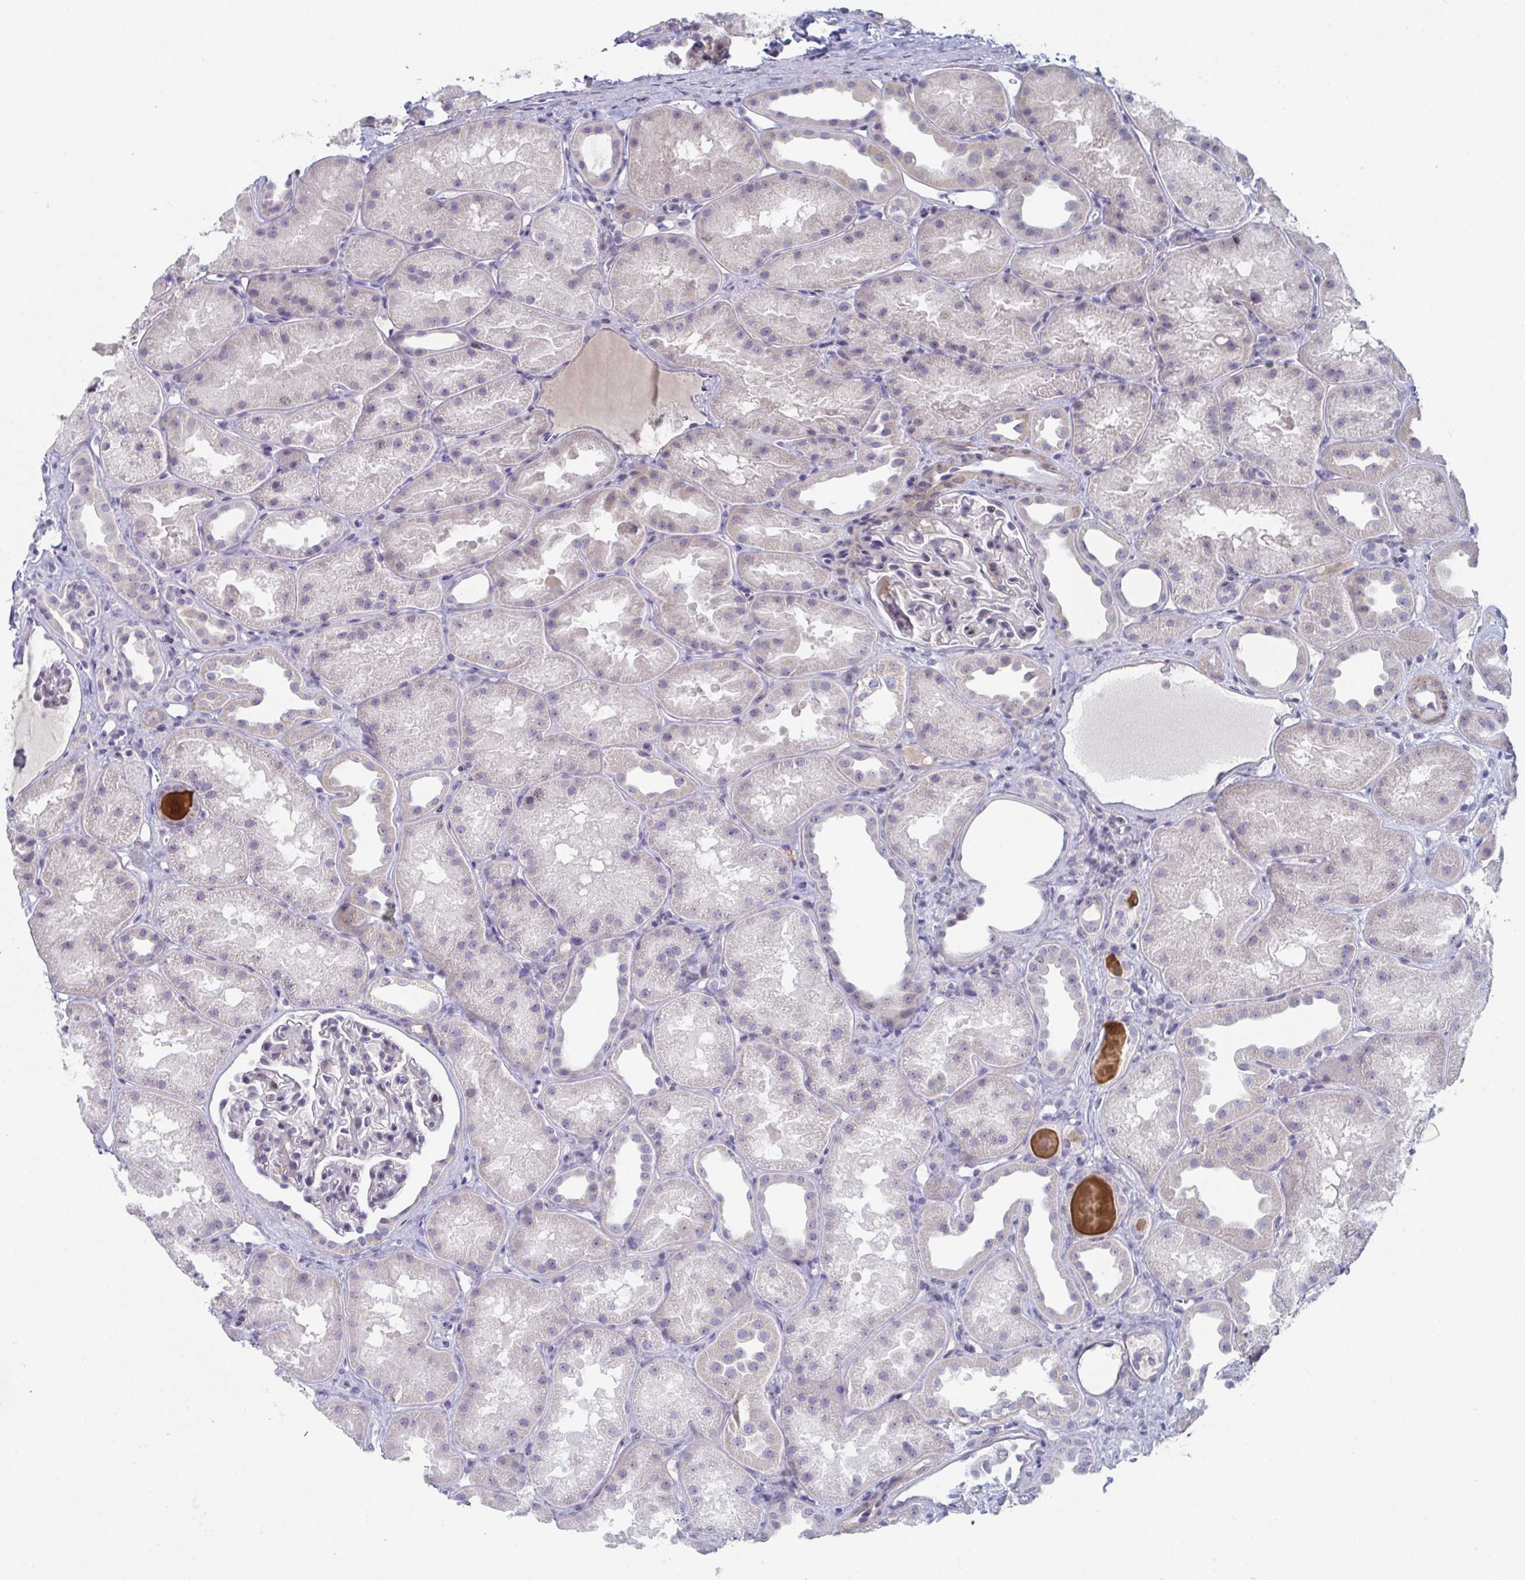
{"staining": {"intensity": "negative", "quantity": "none", "location": "none"}, "tissue": "kidney", "cell_type": "Cells in glomeruli", "image_type": "normal", "snomed": [{"axis": "morphology", "description": "Normal tissue, NOS"}, {"axis": "topography", "description": "Kidney"}], "caption": "Histopathology image shows no significant protein positivity in cells in glomeruli of benign kidney. The staining was performed using DAB to visualize the protein expression in brown, while the nuclei were stained in blue with hematoxylin (Magnification: 20x).", "gene": "CENPT", "patient": {"sex": "male", "age": 61}}